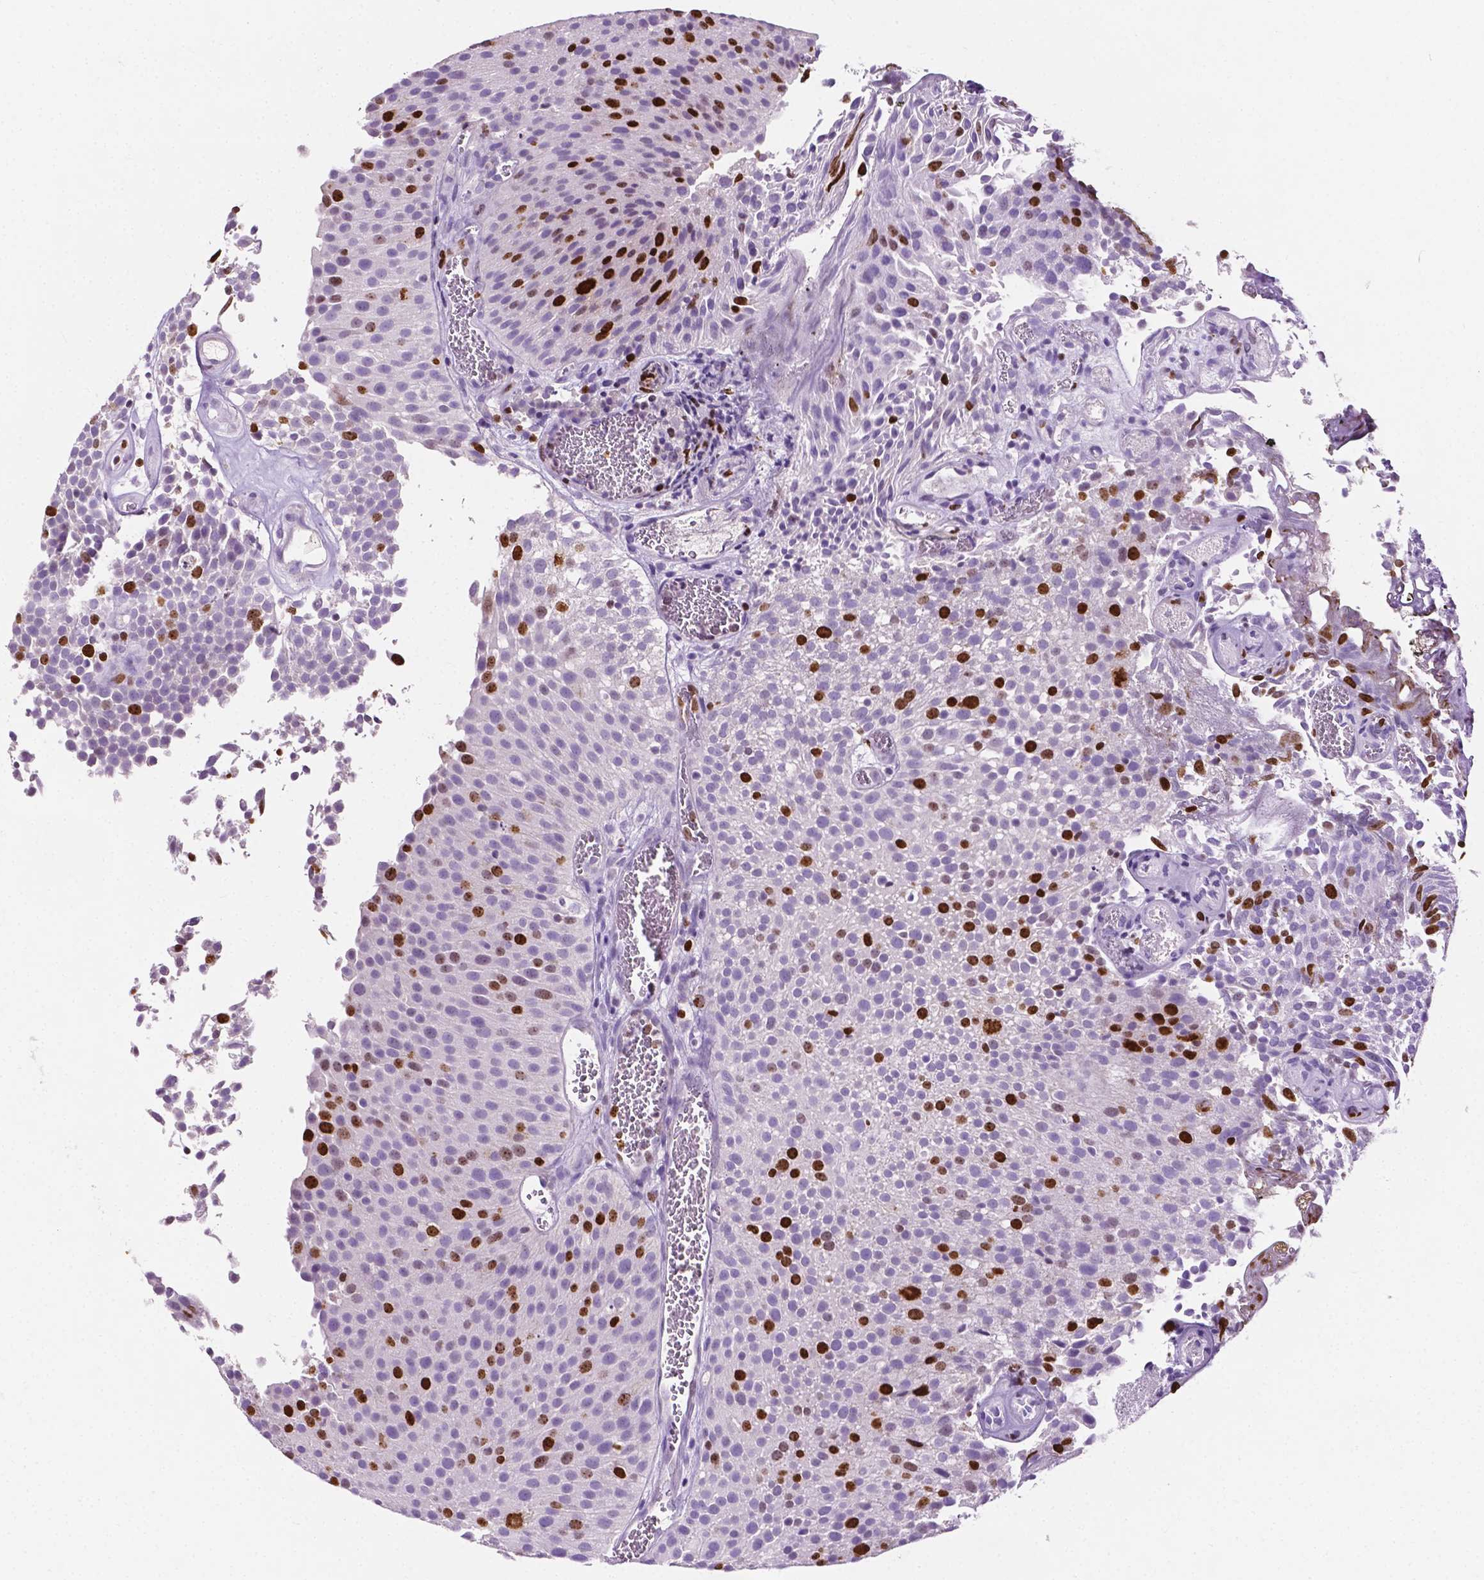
{"staining": {"intensity": "strong", "quantity": "<25%", "location": "nuclear"}, "tissue": "urothelial cancer", "cell_type": "Tumor cells", "image_type": "cancer", "snomed": [{"axis": "morphology", "description": "Urothelial carcinoma, Low grade"}, {"axis": "topography", "description": "Urinary bladder"}], "caption": "Immunohistochemical staining of human low-grade urothelial carcinoma demonstrates strong nuclear protein expression in about <25% of tumor cells.", "gene": "SIAH2", "patient": {"sex": "female", "age": 79}}